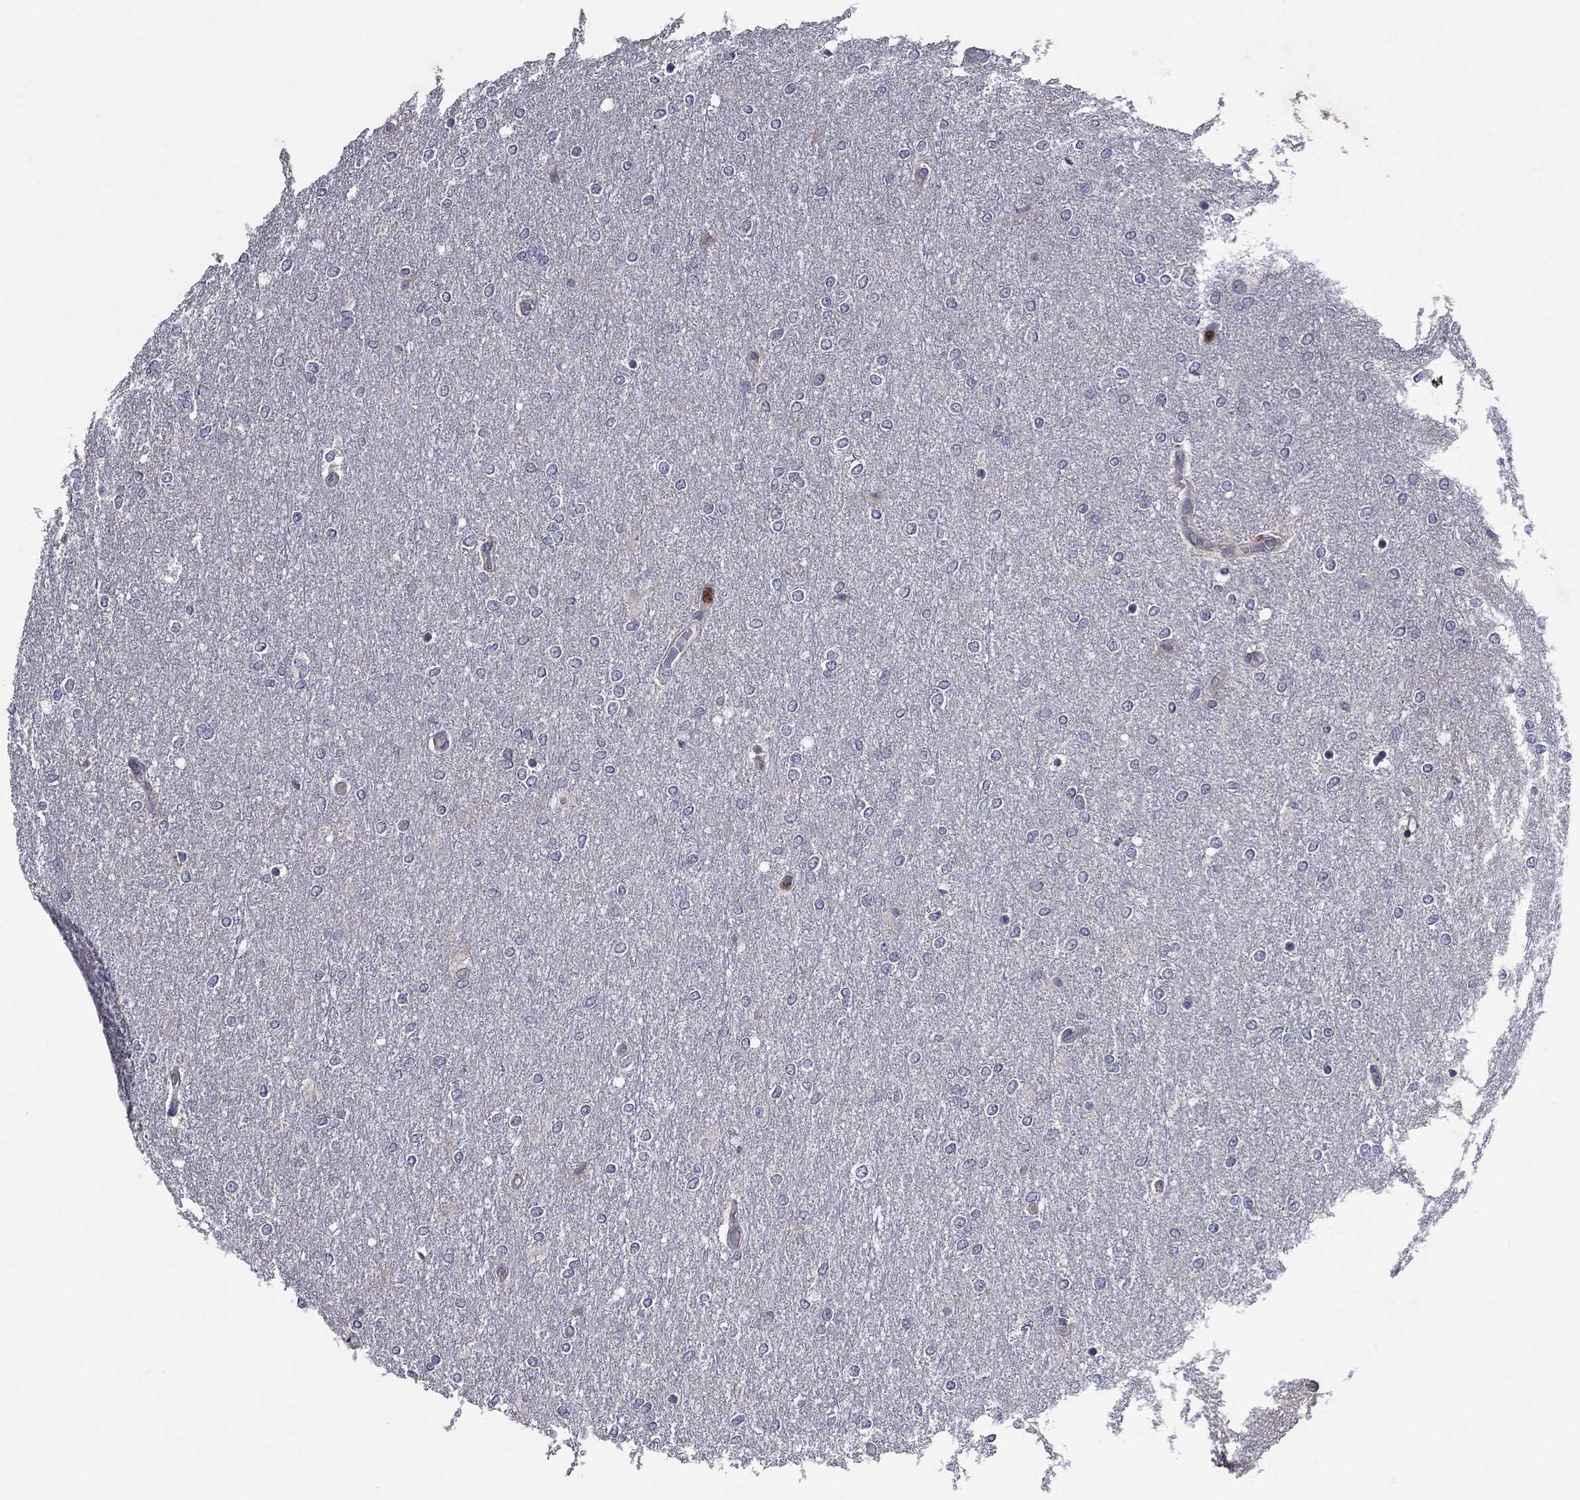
{"staining": {"intensity": "negative", "quantity": "none", "location": "none"}, "tissue": "glioma", "cell_type": "Tumor cells", "image_type": "cancer", "snomed": [{"axis": "morphology", "description": "Glioma, malignant, High grade"}, {"axis": "topography", "description": "Brain"}], "caption": "Tumor cells are negative for protein expression in human malignant glioma (high-grade). (DAB (3,3'-diaminobenzidine) IHC, high magnification).", "gene": "MSRB1", "patient": {"sex": "female", "age": 61}}